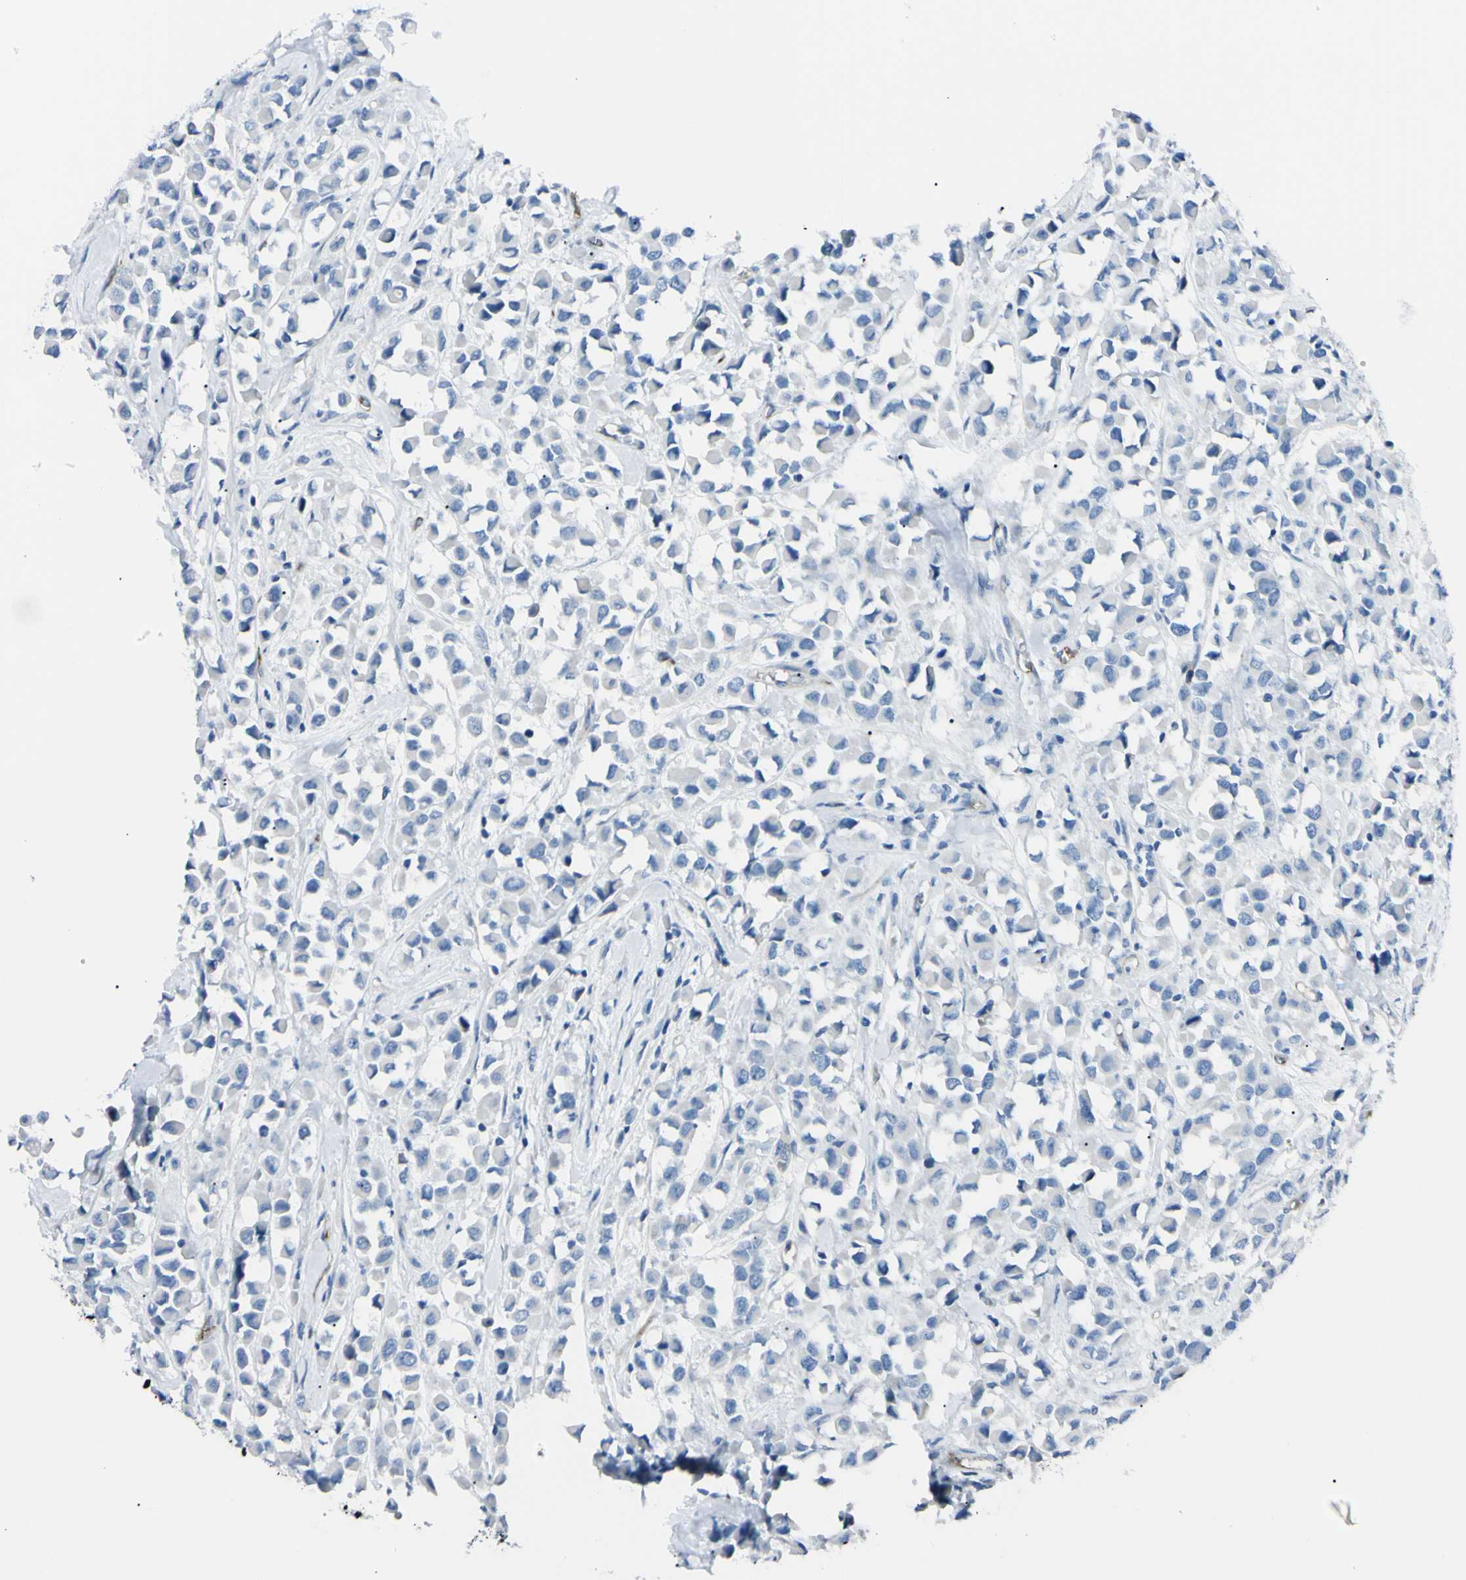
{"staining": {"intensity": "negative", "quantity": "none", "location": "none"}, "tissue": "breast cancer", "cell_type": "Tumor cells", "image_type": "cancer", "snomed": [{"axis": "morphology", "description": "Duct carcinoma"}, {"axis": "topography", "description": "Breast"}], "caption": "Immunohistochemistry (IHC) of human breast cancer reveals no staining in tumor cells.", "gene": "FOLH1", "patient": {"sex": "female", "age": 61}}